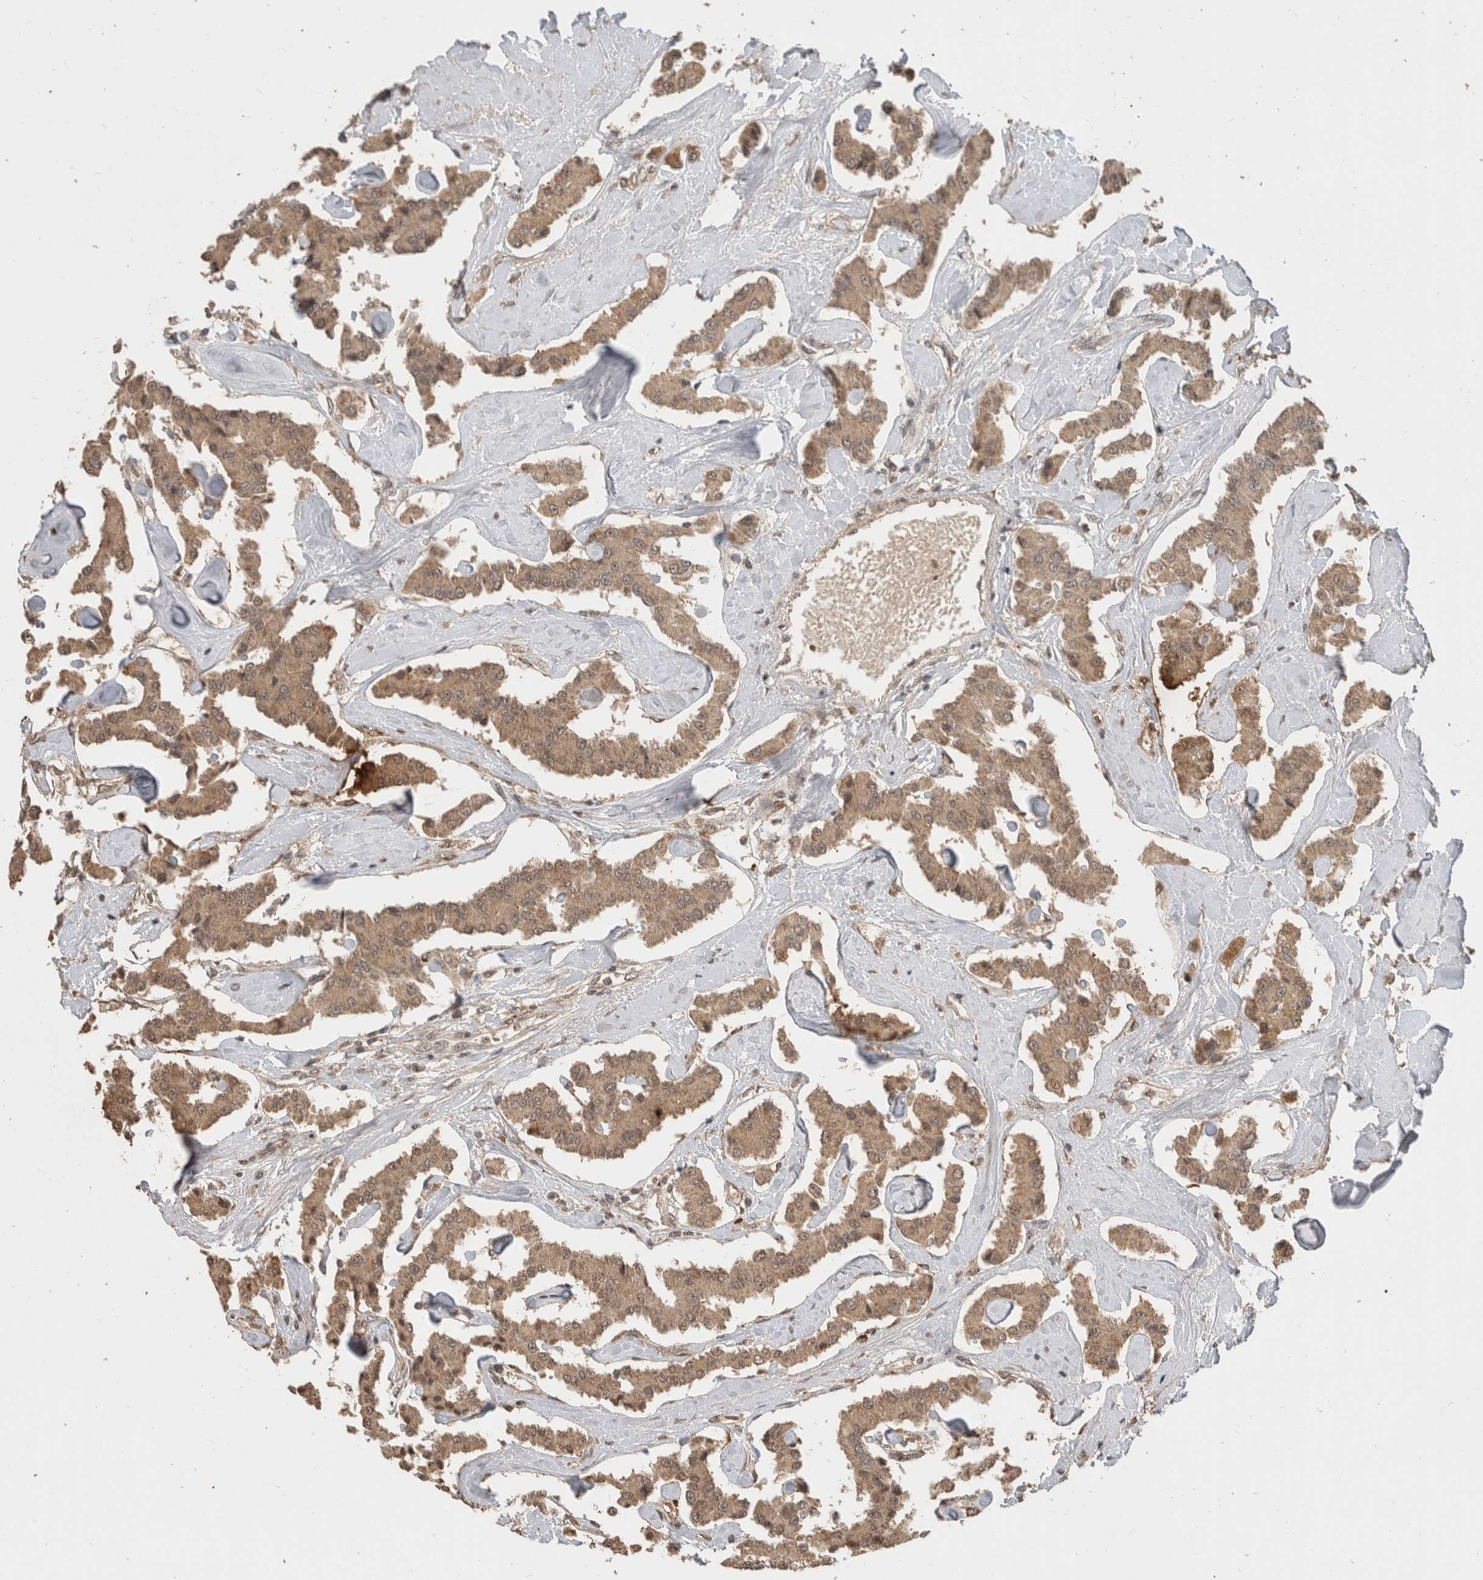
{"staining": {"intensity": "moderate", "quantity": ">75%", "location": "cytoplasmic/membranous"}, "tissue": "carcinoid", "cell_type": "Tumor cells", "image_type": "cancer", "snomed": [{"axis": "morphology", "description": "Carcinoid, malignant, NOS"}, {"axis": "topography", "description": "Pancreas"}], "caption": "There is medium levels of moderate cytoplasmic/membranous staining in tumor cells of carcinoid, as demonstrated by immunohistochemical staining (brown color).", "gene": "FAM3A", "patient": {"sex": "male", "age": 41}}